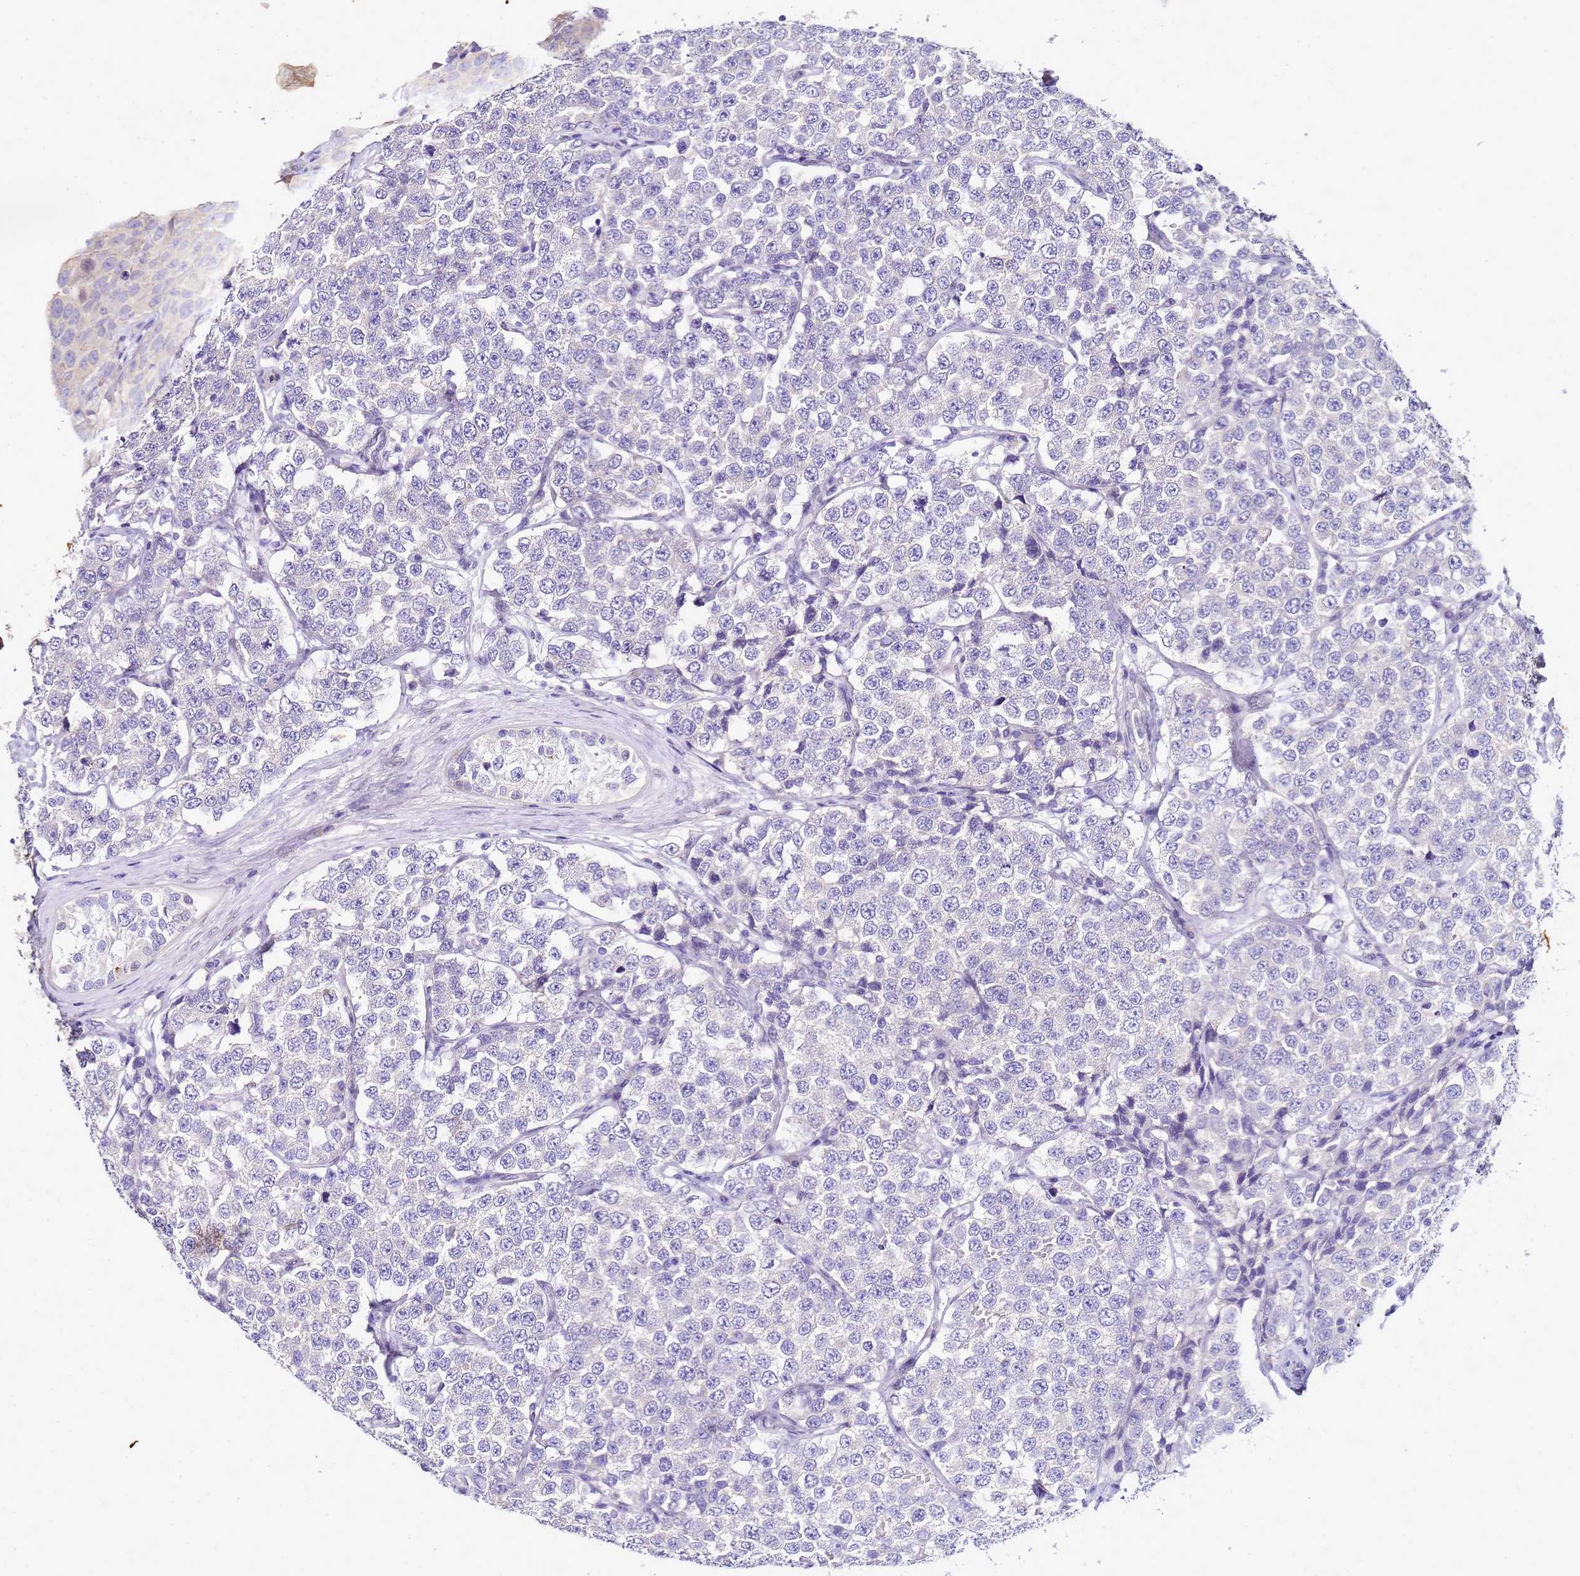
{"staining": {"intensity": "negative", "quantity": "none", "location": "none"}, "tissue": "testis cancer", "cell_type": "Tumor cells", "image_type": "cancer", "snomed": [{"axis": "morphology", "description": "Seminoma, NOS"}, {"axis": "topography", "description": "Testis"}], "caption": "A histopathology image of human testis cancer is negative for staining in tumor cells.", "gene": "FAM166B", "patient": {"sex": "male", "age": 34}}